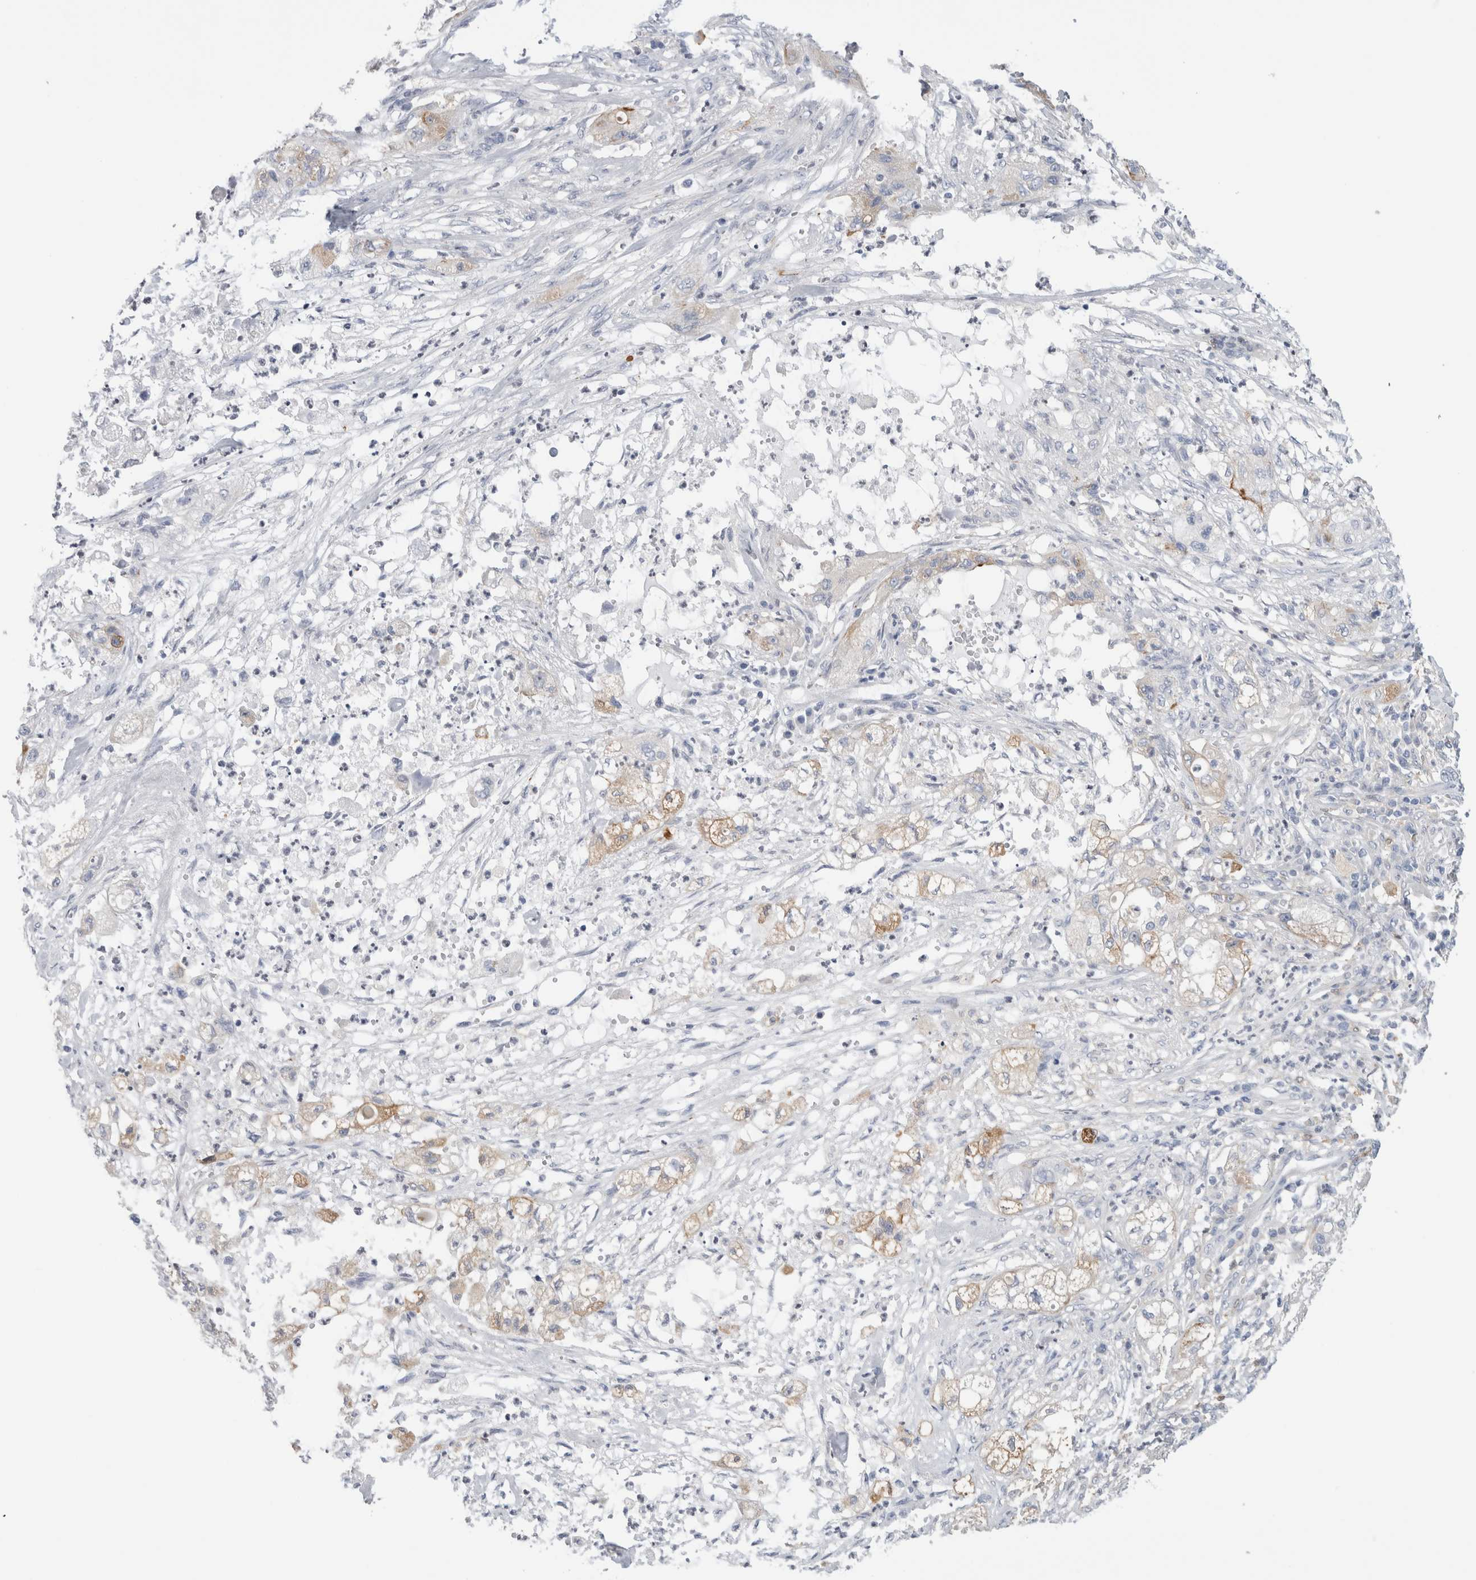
{"staining": {"intensity": "weak", "quantity": "<25%", "location": "cytoplasmic/membranous"}, "tissue": "pancreatic cancer", "cell_type": "Tumor cells", "image_type": "cancer", "snomed": [{"axis": "morphology", "description": "Adenocarcinoma, NOS"}, {"axis": "topography", "description": "Pancreas"}], "caption": "Micrograph shows no protein positivity in tumor cells of pancreatic cancer (adenocarcinoma) tissue.", "gene": "SLC20A2", "patient": {"sex": "female", "age": 78}}